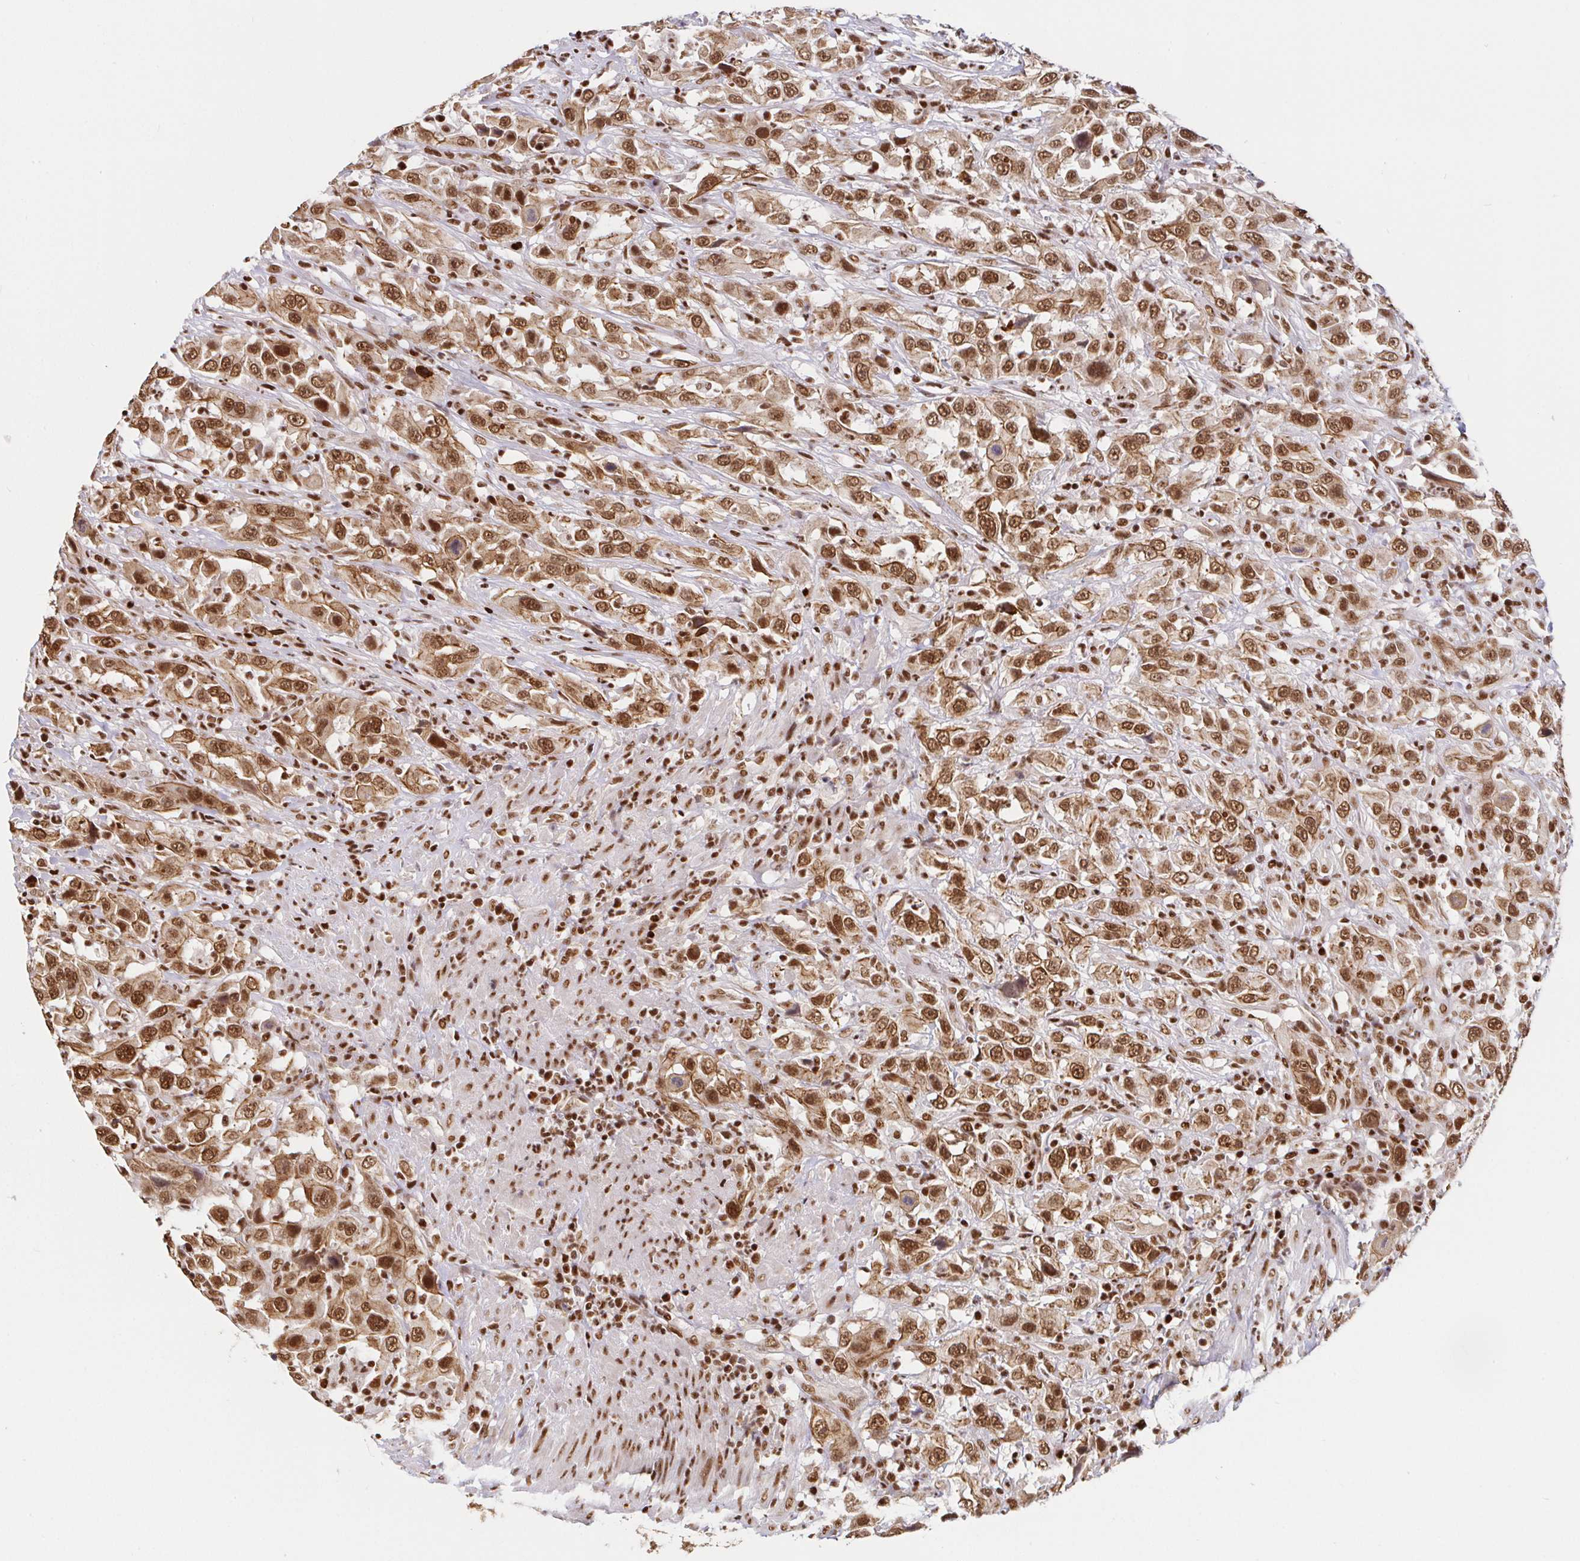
{"staining": {"intensity": "moderate", "quantity": ">75%", "location": "cytoplasmic/membranous,nuclear"}, "tissue": "urothelial cancer", "cell_type": "Tumor cells", "image_type": "cancer", "snomed": [{"axis": "morphology", "description": "Urothelial carcinoma, High grade"}, {"axis": "topography", "description": "Urinary bladder"}], "caption": "A histopathology image showing moderate cytoplasmic/membranous and nuclear staining in approximately >75% of tumor cells in high-grade urothelial carcinoma, as visualized by brown immunohistochemical staining.", "gene": "SP3", "patient": {"sex": "male", "age": 61}}